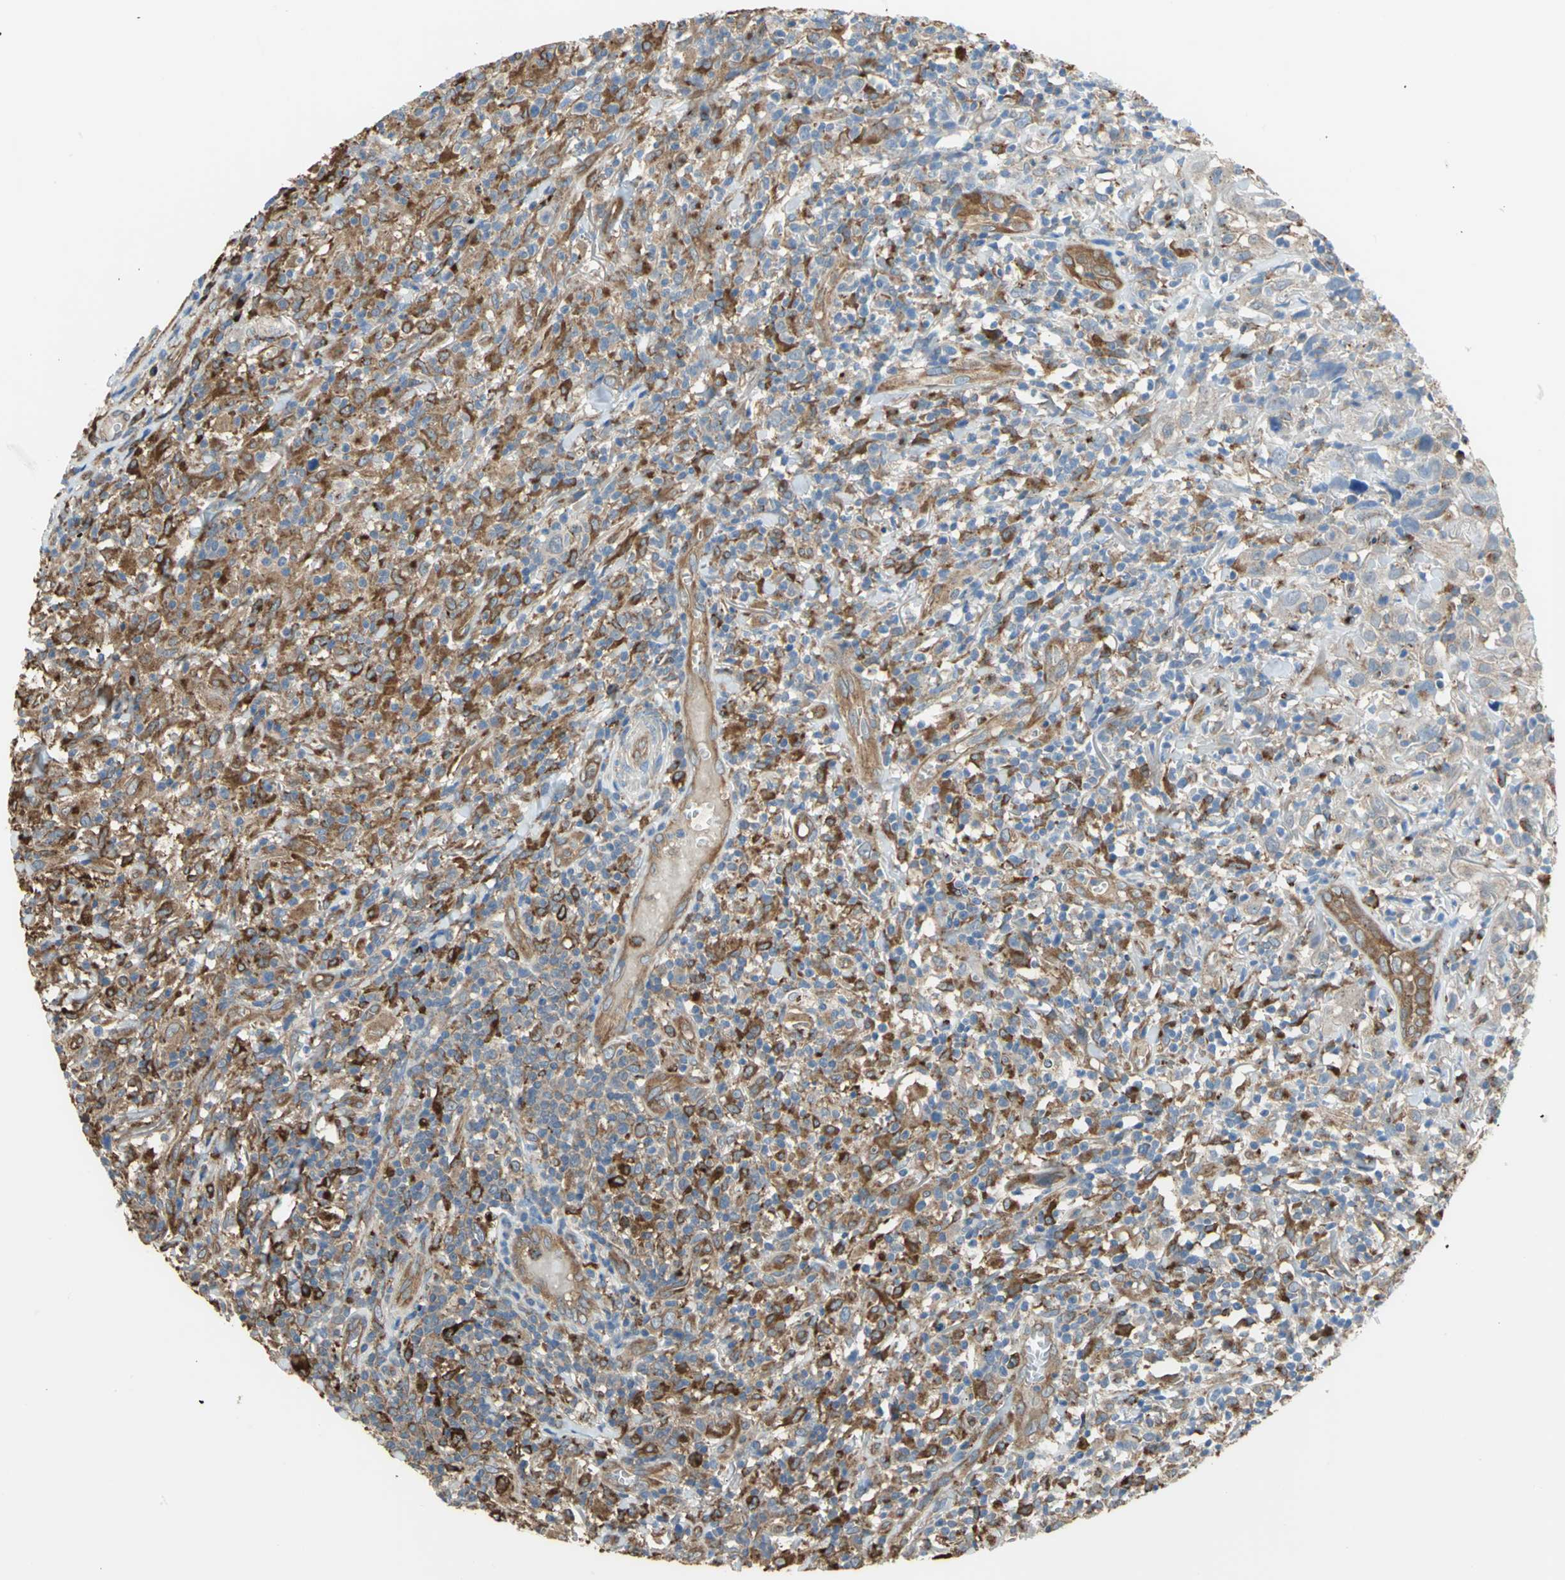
{"staining": {"intensity": "moderate", "quantity": "25%-75%", "location": "cytoplasmic/membranous"}, "tissue": "thyroid cancer", "cell_type": "Tumor cells", "image_type": "cancer", "snomed": [{"axis": "morphology", "description": "Carcinoma, NOS"}, {"axis": "topography", "description": "Thyroid gland"}], "caption": "Protein staining demonstrates moderate cytoplasmic/membranous positivity in about 25%-75% of tumor cells in thyroid carcinoma.", "gene": "DIAPH2", "patient": {"sex": "female", "age": 77}}